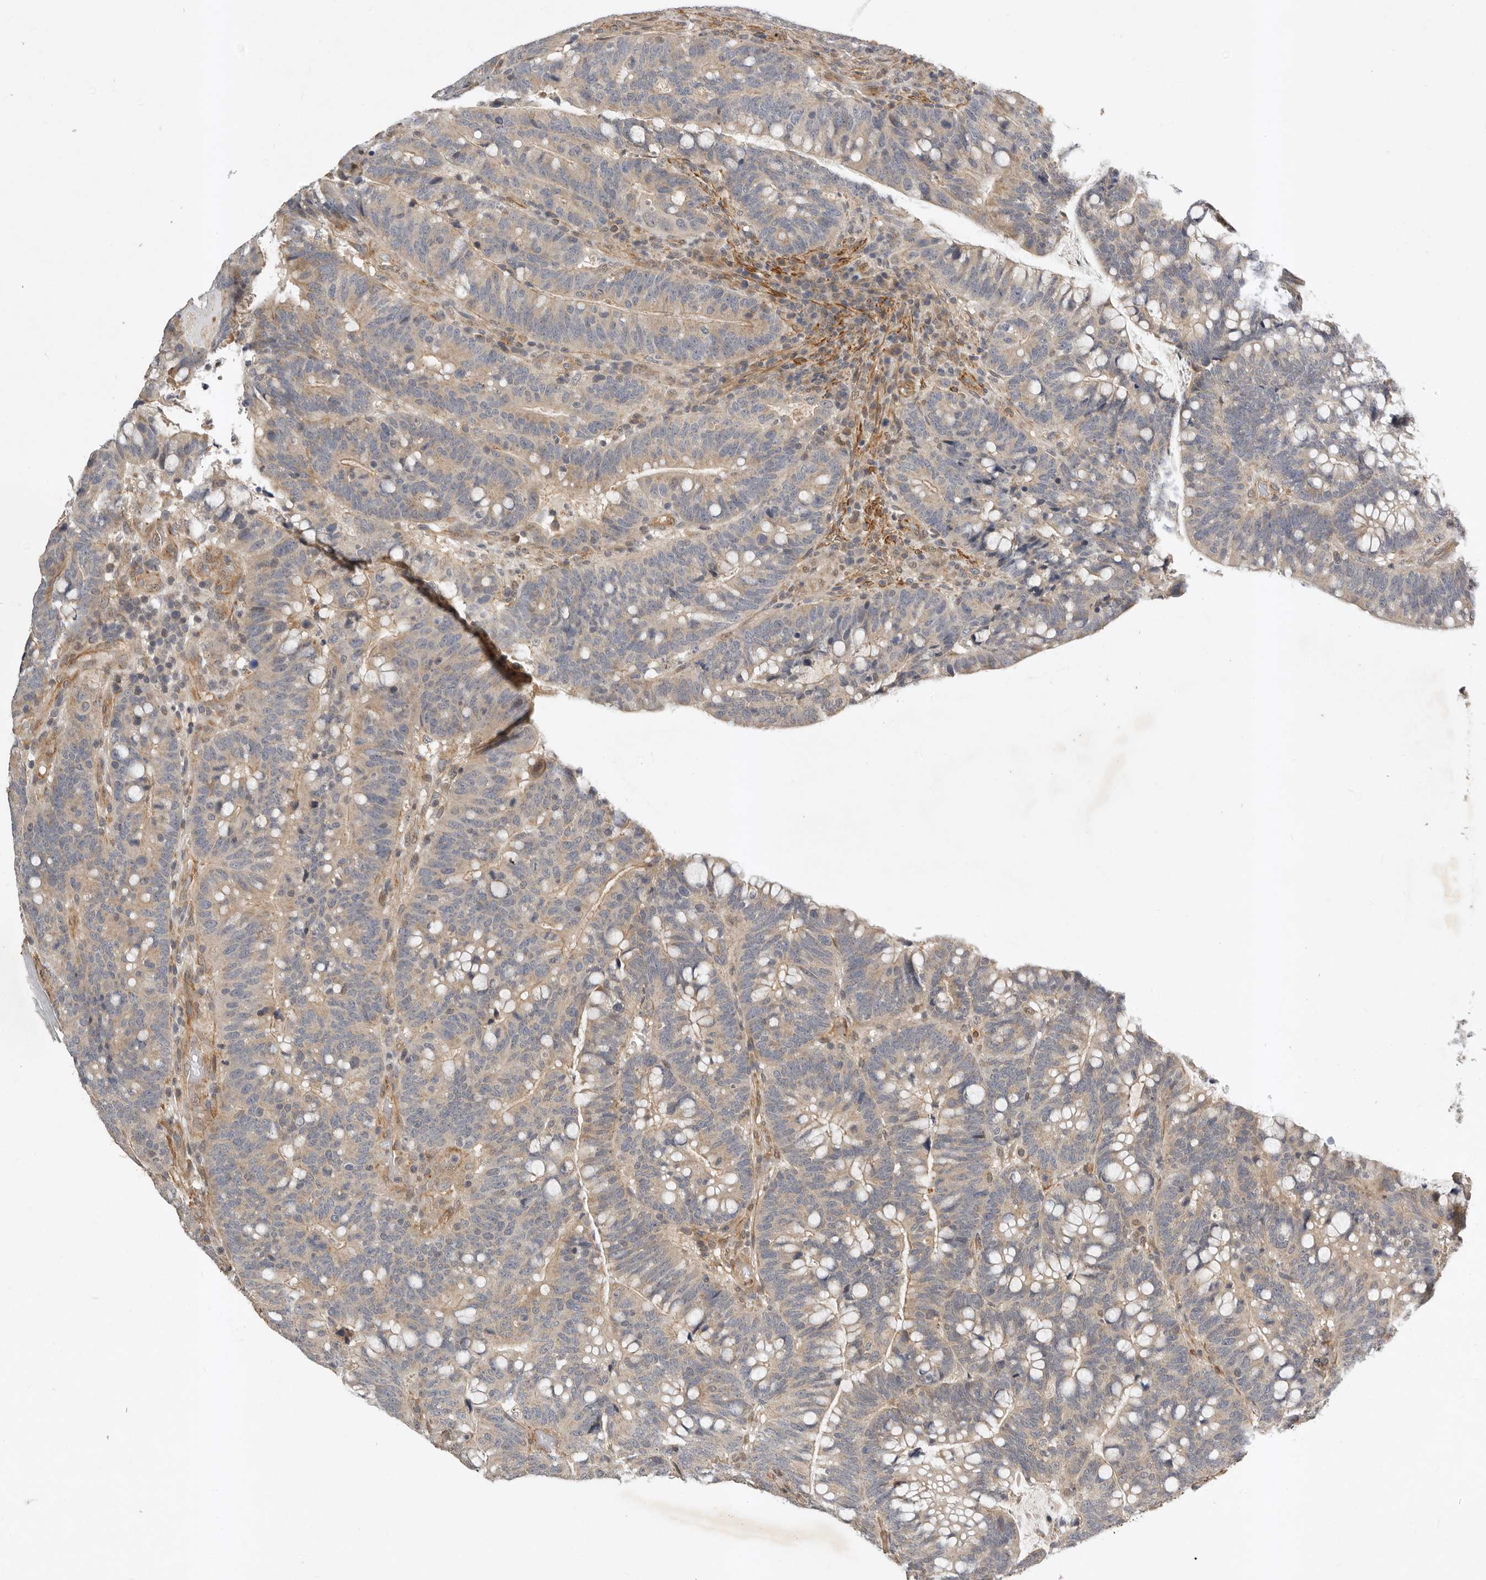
{"staining": {"intensity": "weak", "quantity": "25%-75%", "location": "cytoplasmic/membranous"}, "tissue": "colorectal cancer", "cell_type": "Tumor cells", "image_type": "cancer", "snomed": [{"axis": "morphology", "description": "Adenocarcinoma, NOS"}, {"axis": "topography", "description": "Colon"}], "caption": "The photomicrograph demonstrates a brown stain indicating the presence of a protein in the cytoplasmic/membranous of tumor cells in adenocarcinoma (colorectal). (Brightfield microscopy of DAB IHC at high magnification).", "gene": "RNF157", "patient": {"sex": "female", "age": 66}}